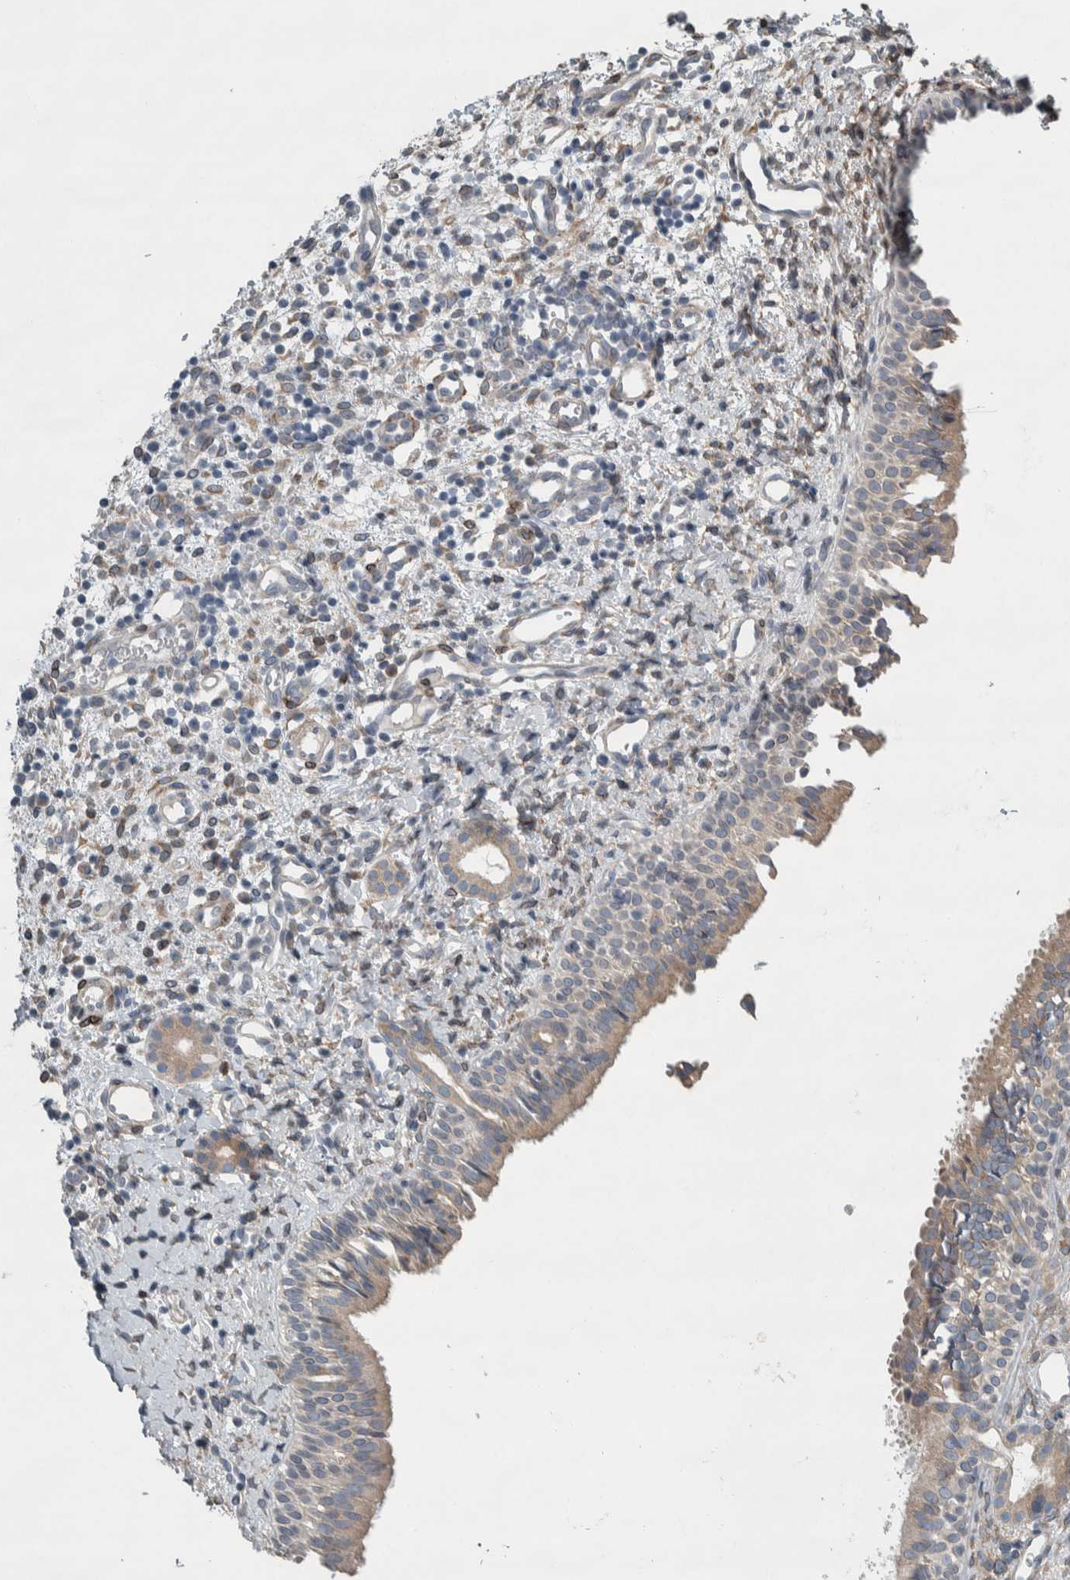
{"staining": {"intensity": "moderate", "quantity": ">75%", "location": "cytoplasmic/membranous"}, "tissue": "nasopharynx", "cell_type": "Respiratory epithelial cells", "image_type": "normal", "snomed": [{"axis": "morphology", "description": "Normal tissue, NOS"}, {"axis": "topography", "description": "Nasopharynx"}], "caption": "Immunohistochemistry (DAB (3,3'-diaminobenzidine)) staining of benign human nasopharynx shows moderate cytoplasmic/membranous protein staining in approximately >75% of respiratory epithelial cells.", "gene": "SIGMAR1", "patient": {"sex": "male", "age": 22}}